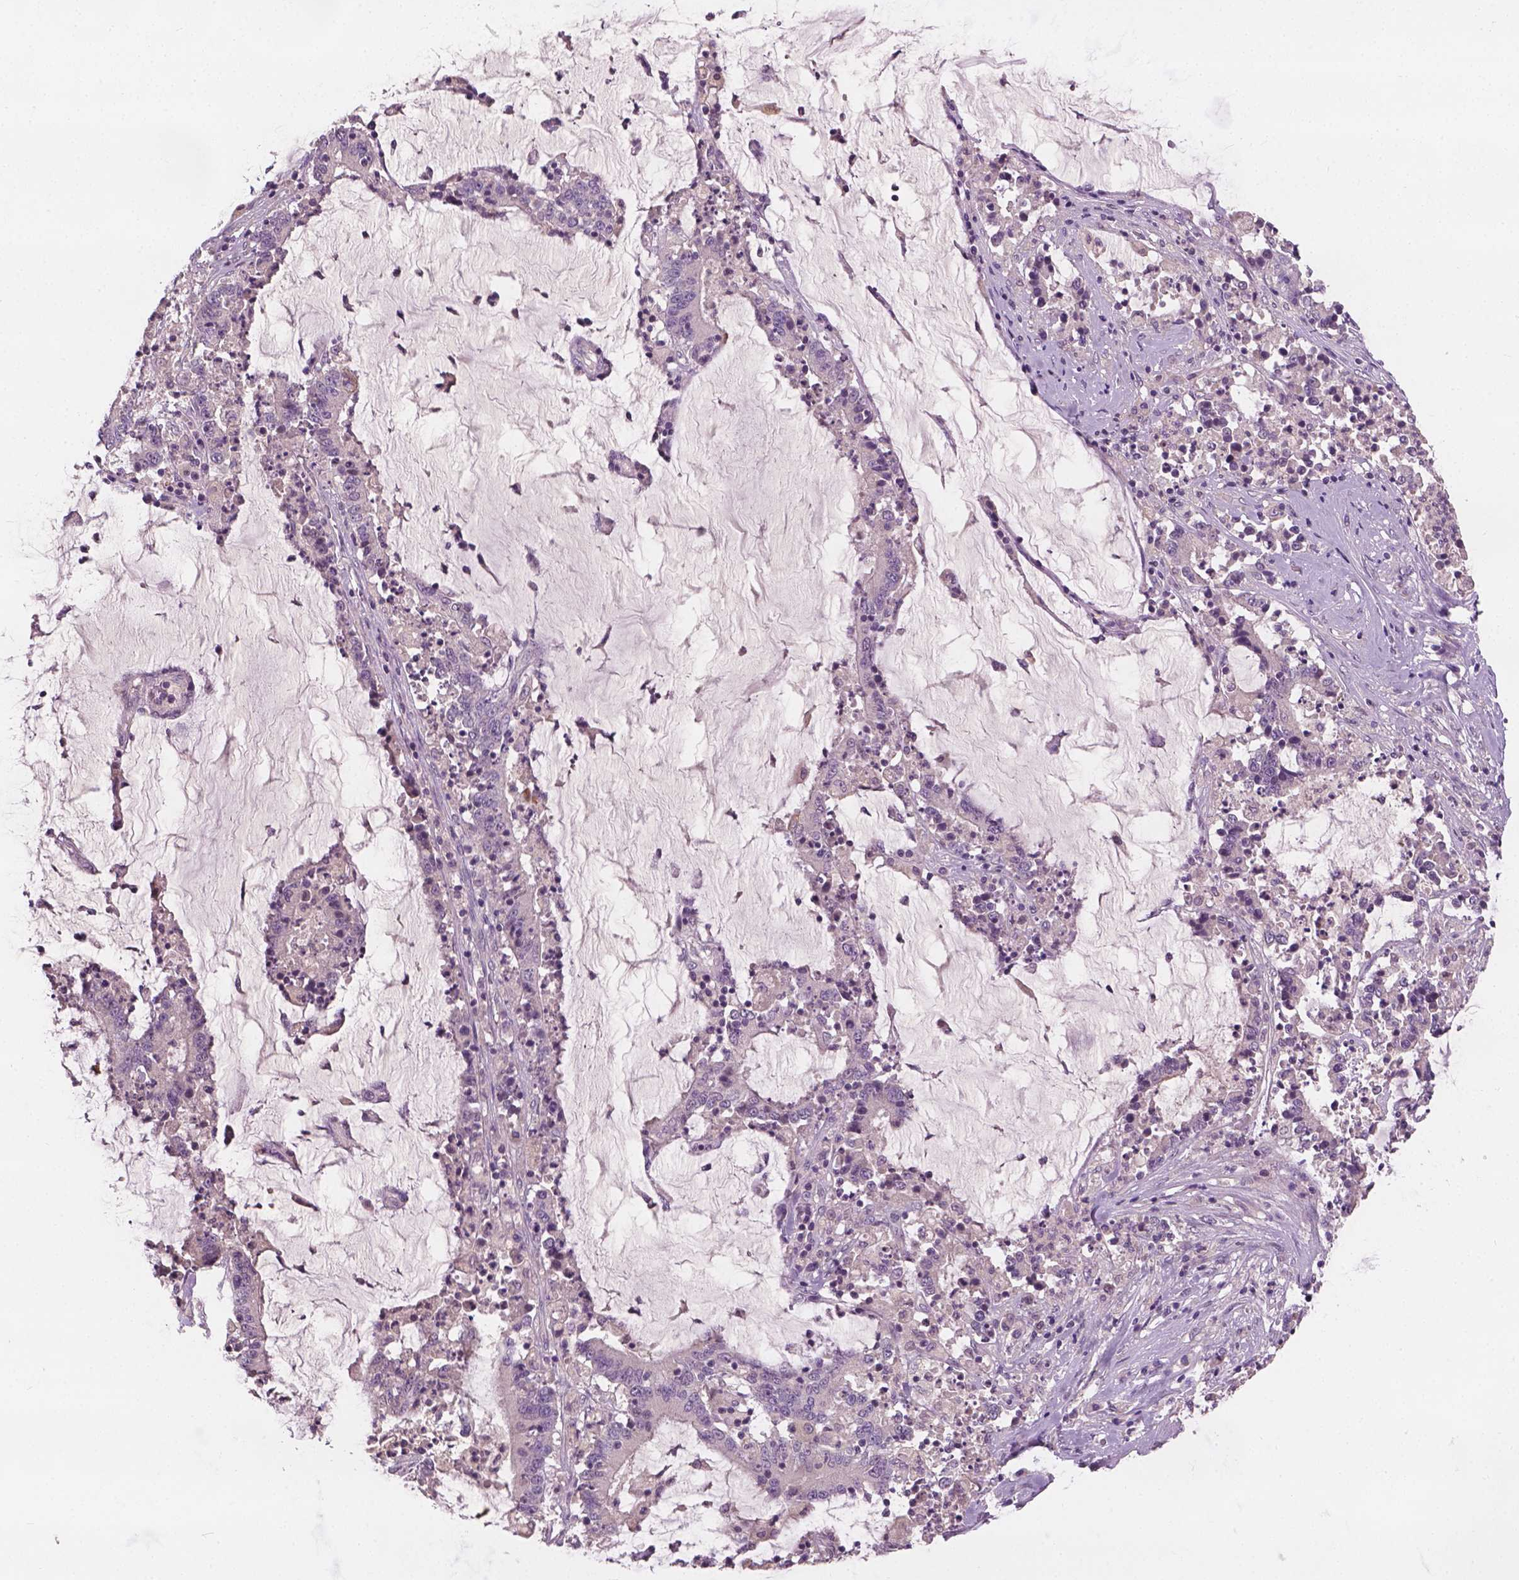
{"staining": {"intensity": "negative", "quantity": "none", "location": "none"}, "tissue": "stomach cancer", "cell_type": "Tumor cells", "image_type": "cancer", "snomed": [{"axis": "morphology", "description": "Adenocarcinoma, NOS"}, {"axis": "topography", "description": "Stomach, upper"}], "caption": "Immunohistochemical staining of stomach cancer exhibits no significant staining in tumor cells.", "gene": "KRT17", "patient": {"sex": "male", "age": 68}}